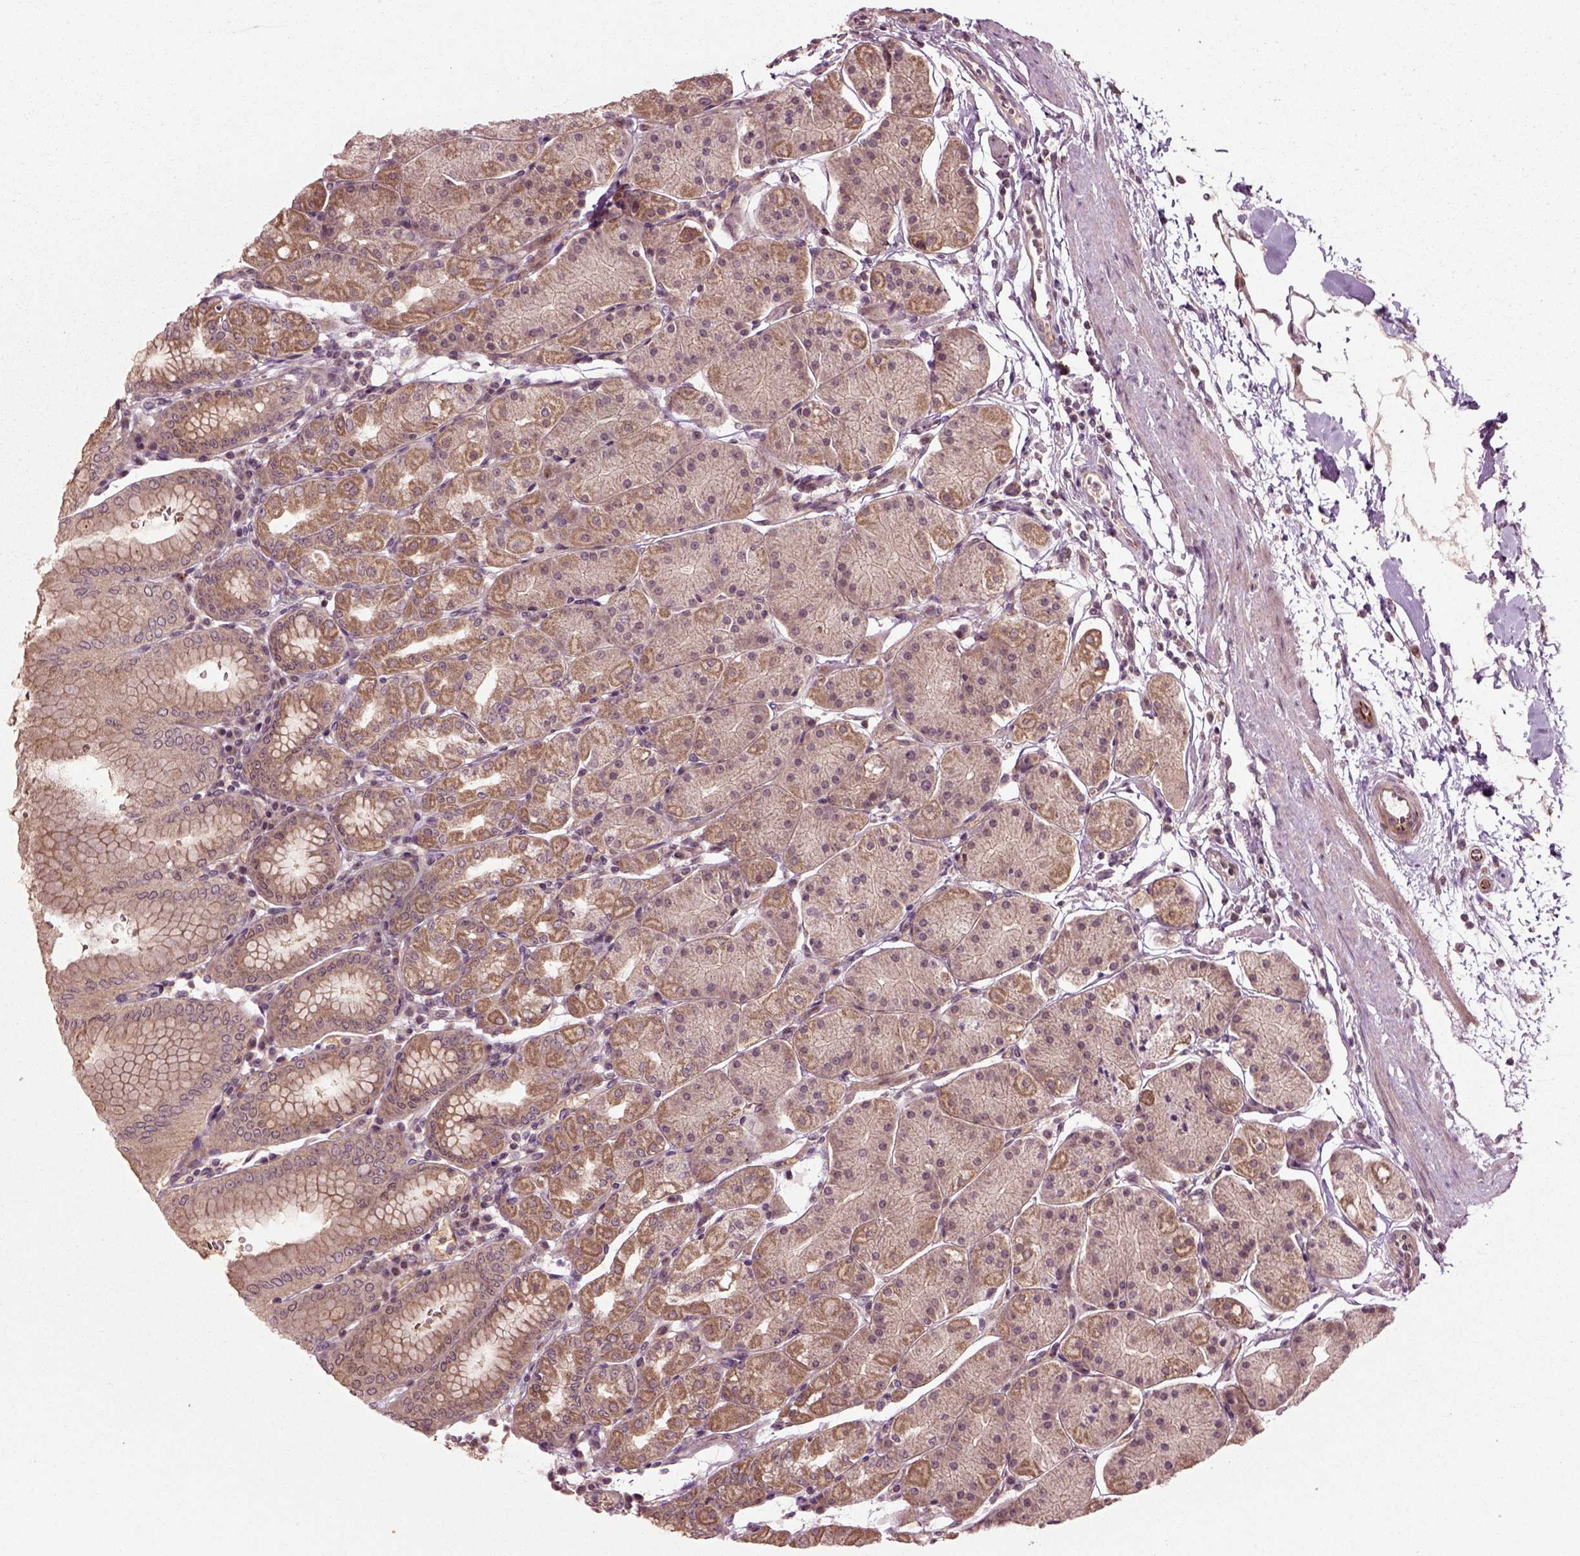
{"staining": {"intensity": "moderate", "quantity": ">75%", "location": "cytoplasmic/membranous"}, "tissue": "stomach", "cell_type": "Glandular cells", "image_type": "normal", "snomed": [{"axis": "morphology", "description": "Normal tissue, NOS"}, {"axis": "topography", "description": "Stomach"}], "caption": "A micrograph of stomach stained for a protein exhibits moderate cytoplasmic/membranous brown staining in glandular cells. The staining was performed using DAB (3,3'-diaminobenzidine), with brown indicating positive protein expression. Nuclei are stained blue with hematoxylin.", "gene": "PLCD3", "patient": {"sex": "male", "age": 54}}